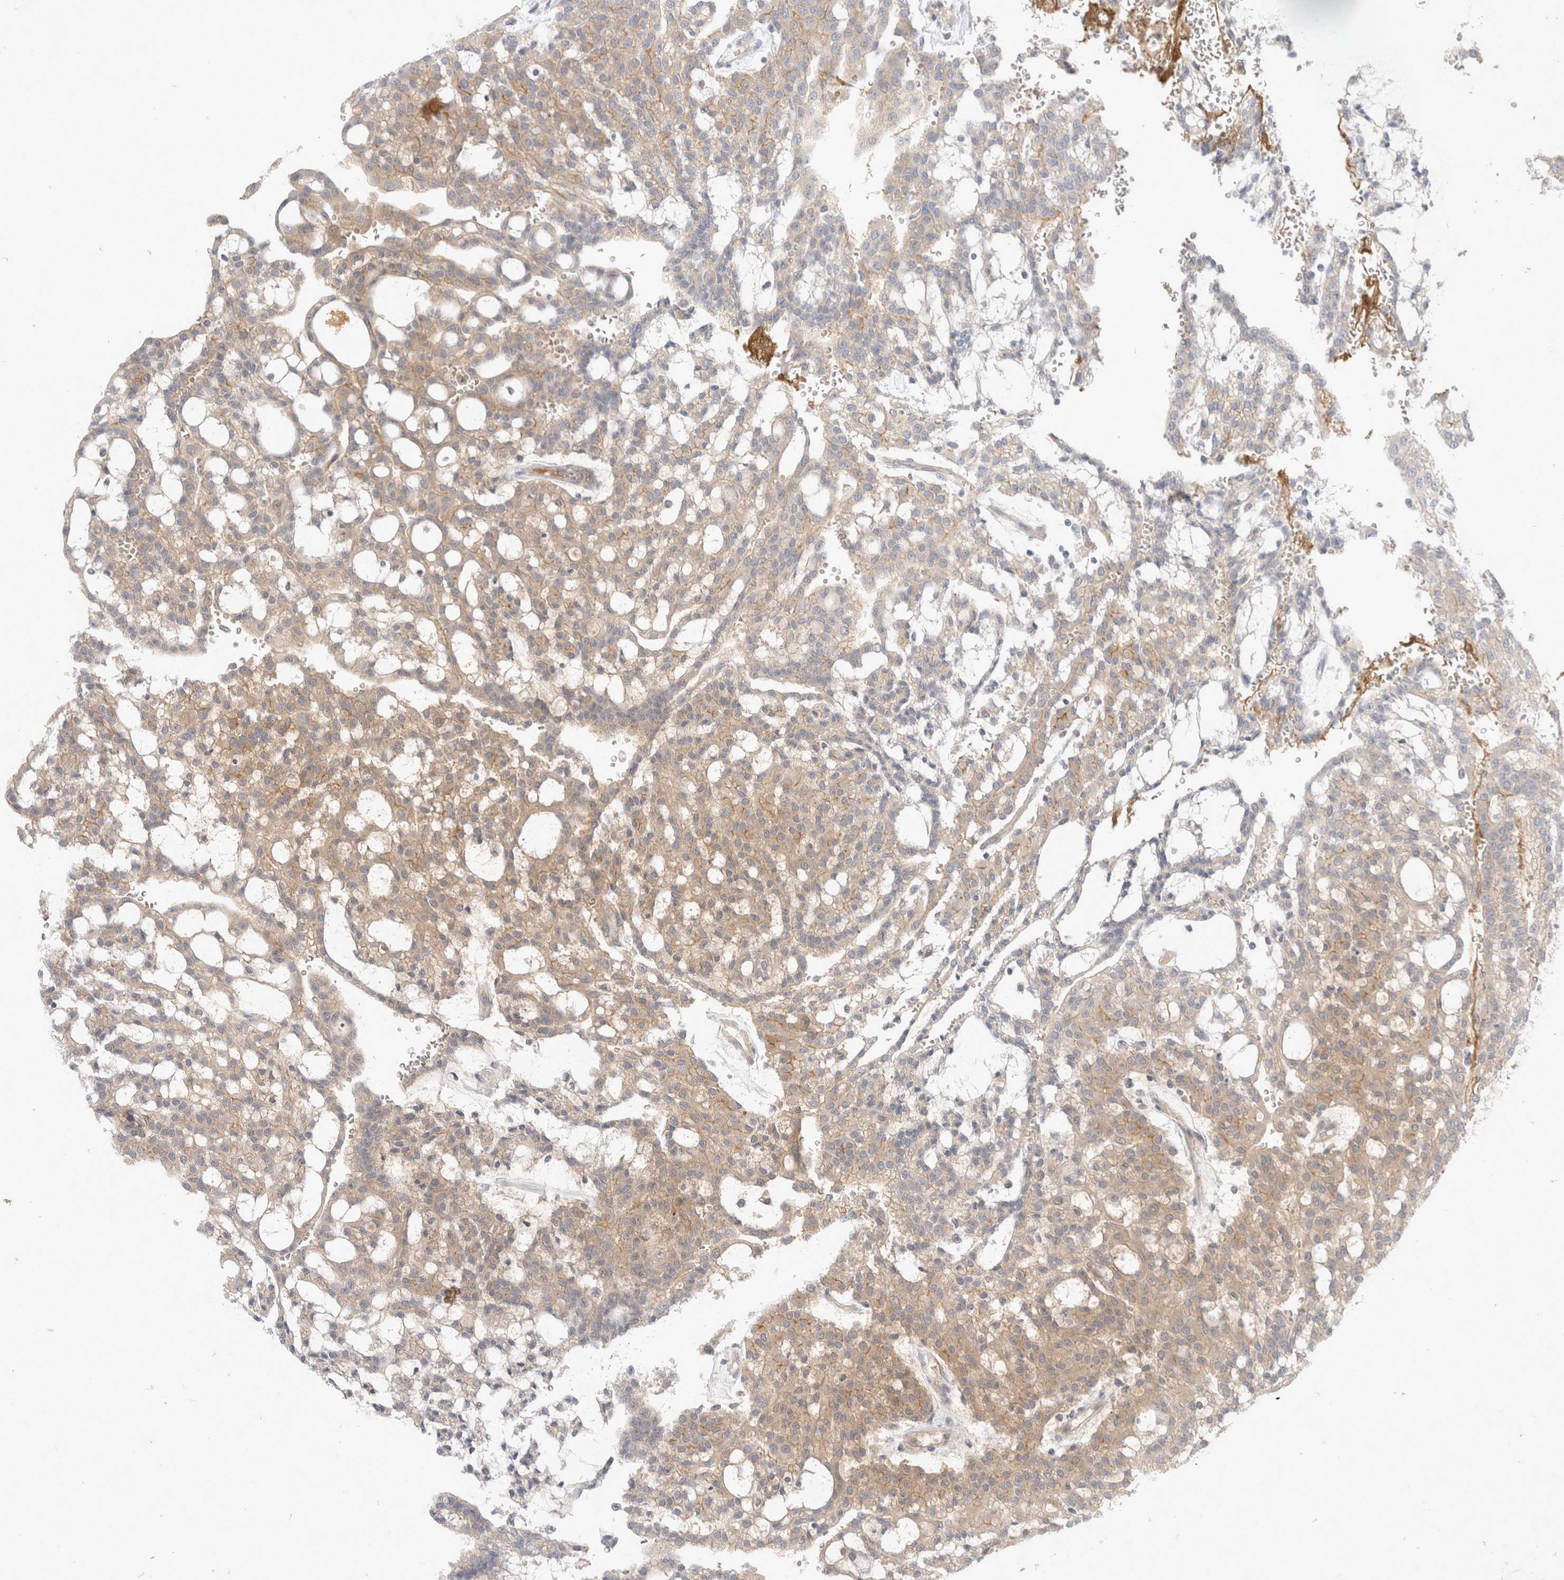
{"staining": {"intensity": "weak", "quantity": ">75%", "location": "cytoplasmic/membranous"}, "tissue": "renal cancer", "cell_type": "Tumor cells", "image_type": "cancer", "snomed": [{"axis": "morphology", "description": "Adenocarcinoma, NOS"}, {"axis": "topography", "description": "Kidney"}], "caption": "Renal adenocarcinoma tissue demonstrates weak cytoplasmic/membranous expression in approximately >75% of tumor cells", "gene": "TOM1L2", "patient": {"sex": "male", "age": 63}}